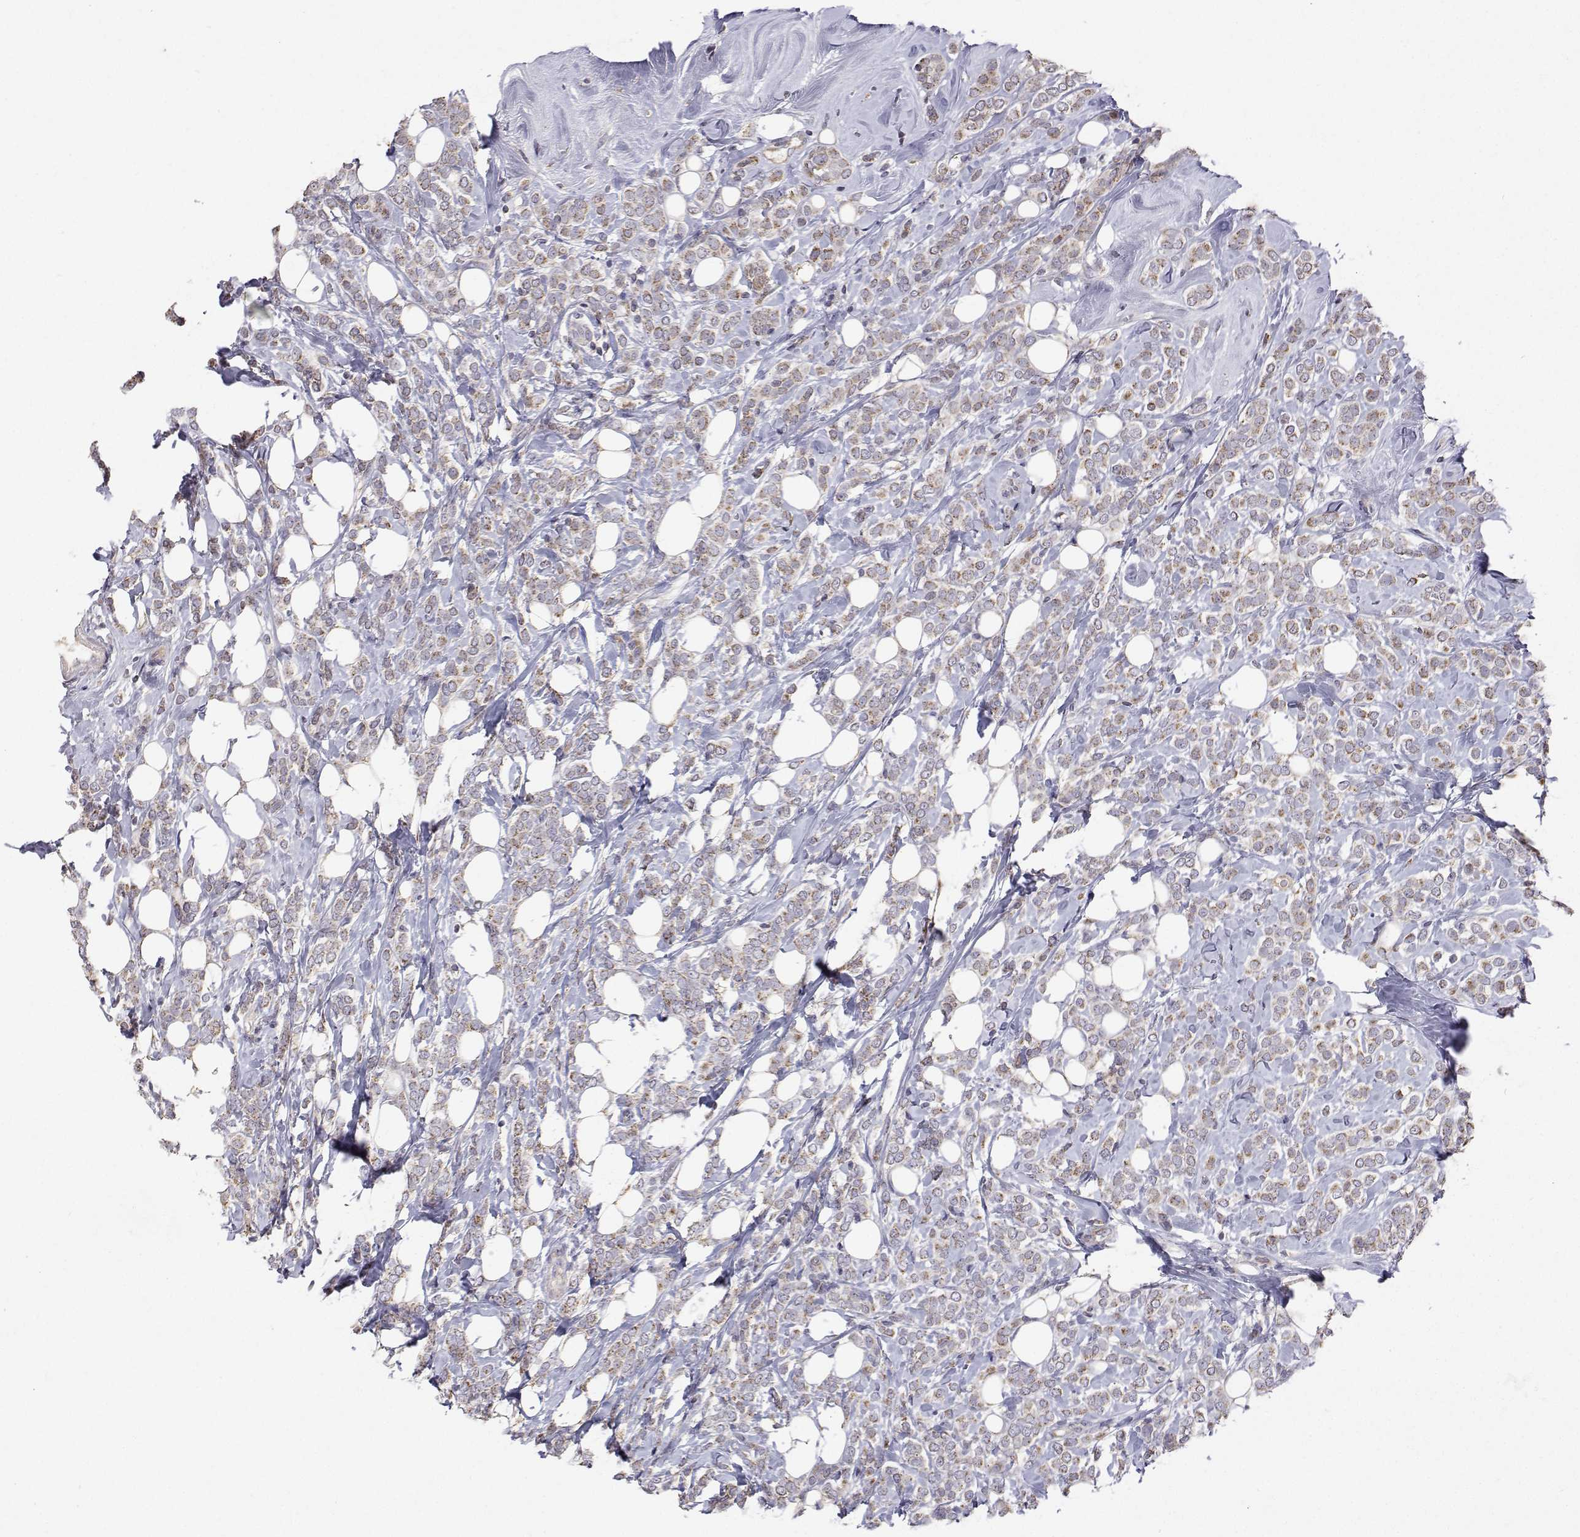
{"staining": {"intensity": "weak", "quantity": ">75%", "location": "cytoplasmic/membranous"}, "tissue": "breast cancer", "cell_type": "Tumor cells", "image_type": "cancer", "snomed": [{"axis": "morphology", "description": "Lobular carcinoma"}, {"axis": "topography", "description": "Breast"}], "caption": "Protein staining of breast cancer tissue exhibits weak cytoplasmic/membranous staining in approximately >75% of tumor cells. The staining is performed using DAB (3,3'-diaminobenzidine) brown chromogen to label protein expression. The nuclei are counter-stained blue using hematoxylin.", "gene": "MRPL3", "patient": {"sex": "female", "age": 49}}